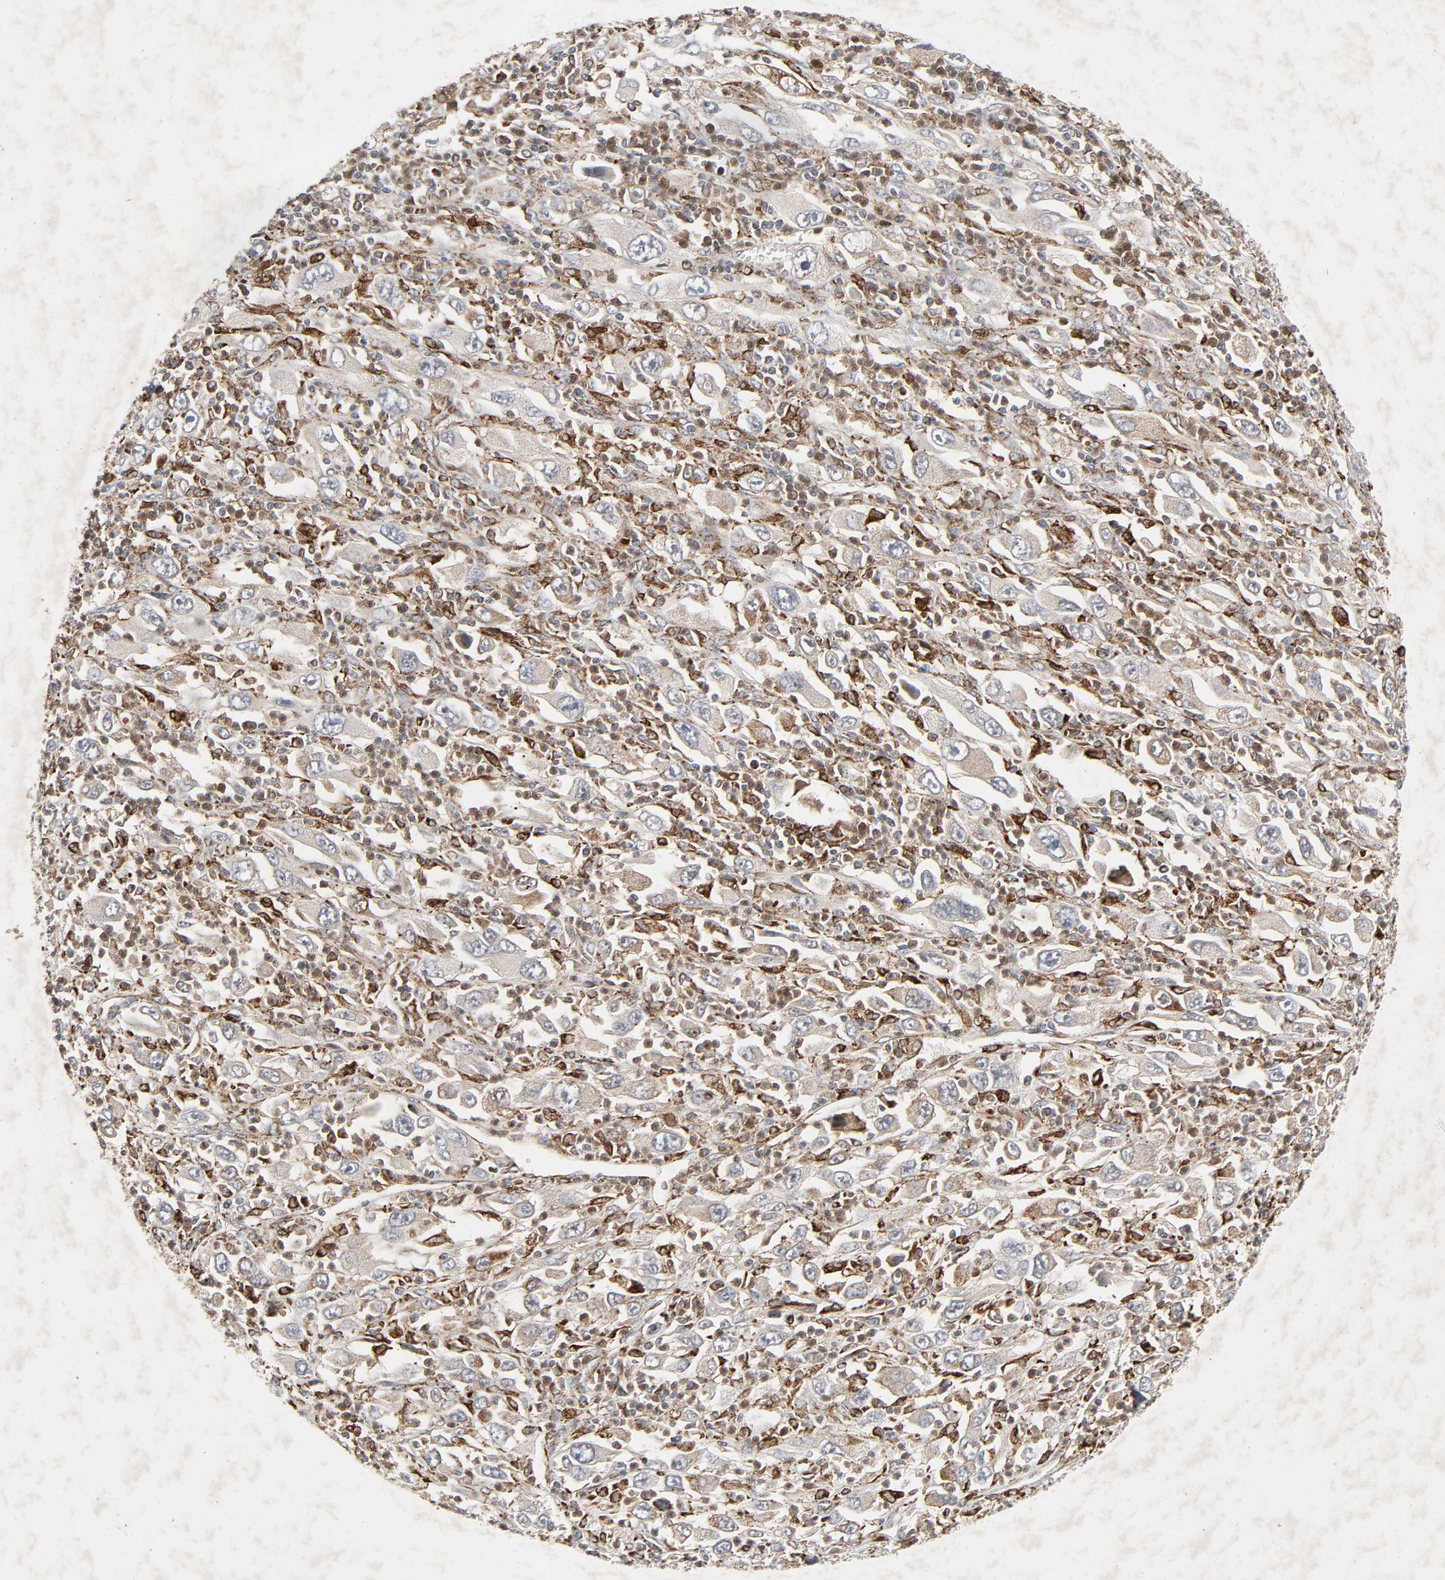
{"staining": {"intensity": "moderate", "quantity": ">75%", "location": "cytoplasmic/membranous"}, "tissue": "melanoma", "cell_type": "Tumor cells", "image_type": "cancer", "snomed": [{"axis": "morphology", "description": "Malignant melanoma, Metastatic site"}, {"axis": "topography", "description": "Skin"}], "caption": "Immunohistochemistry (DAB (3,3'-diaminobenzidine)) staining of human malignant melanoma (metastatic site) displays moderate cytoplasmic/membranous protein positivity in approximately >75% of tumor cells.", "gene": "ADCY4", "patient": {"sex": "female", "age": 56}}